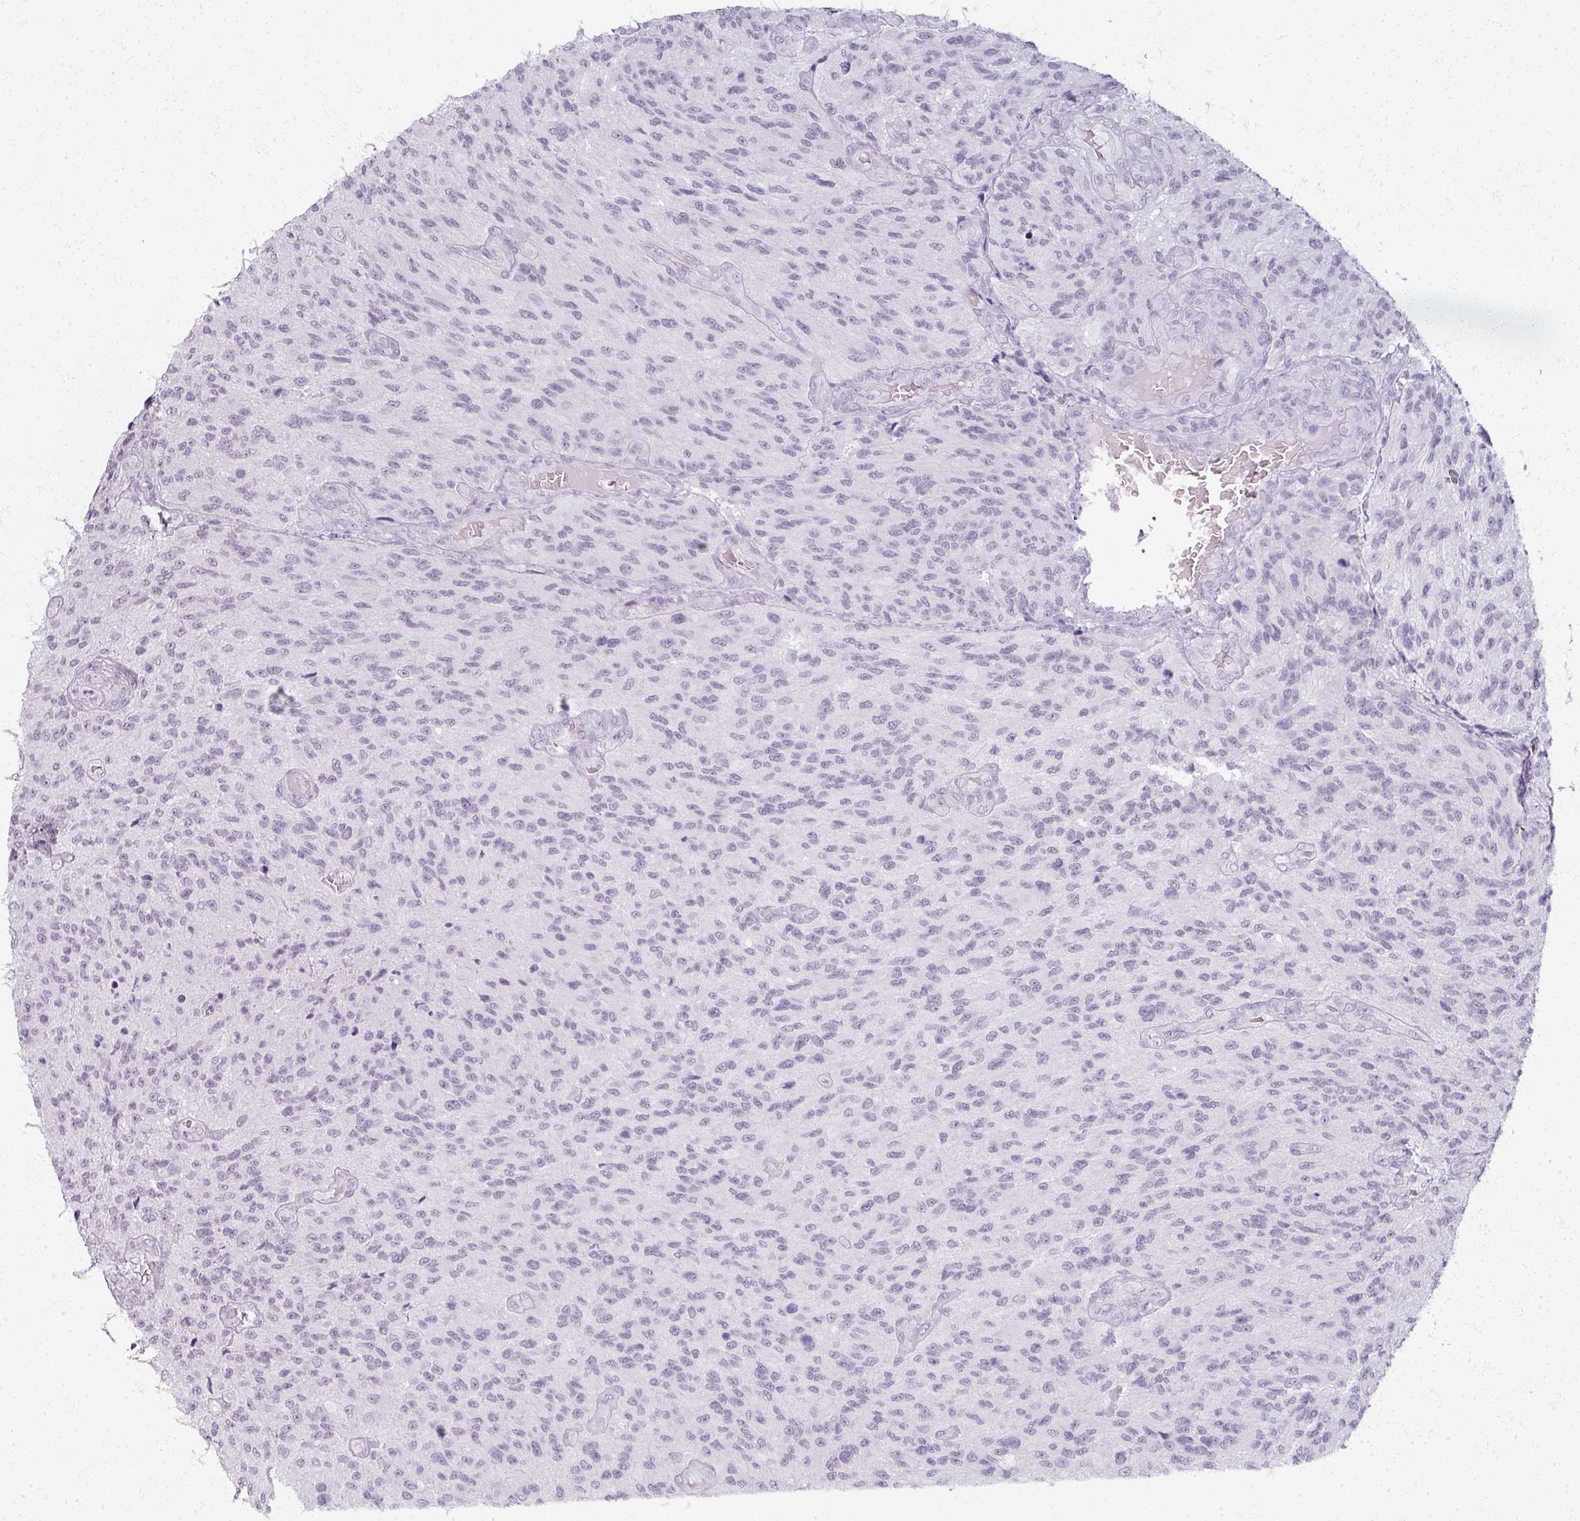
{"staining": {"intensity": "negative", "quantity": "none", "location": "none"}, "tissue": "glioma", "cell_type": "Tumor cells", "image_type": "cancer", "snomed": [{"axis": "morphology", "description": "Normal tissue, NOS"}, {"axis": "morphology", "description": "Glioma, malignant, High grade"}, {"axis": "topography", "description": "Cerebral cortex"}], "caption": "Image shows no significant protein positivity in tumor cells of glioma.", "gene": "RFPL2", "patient": {"sex": "male", "age": 56}}